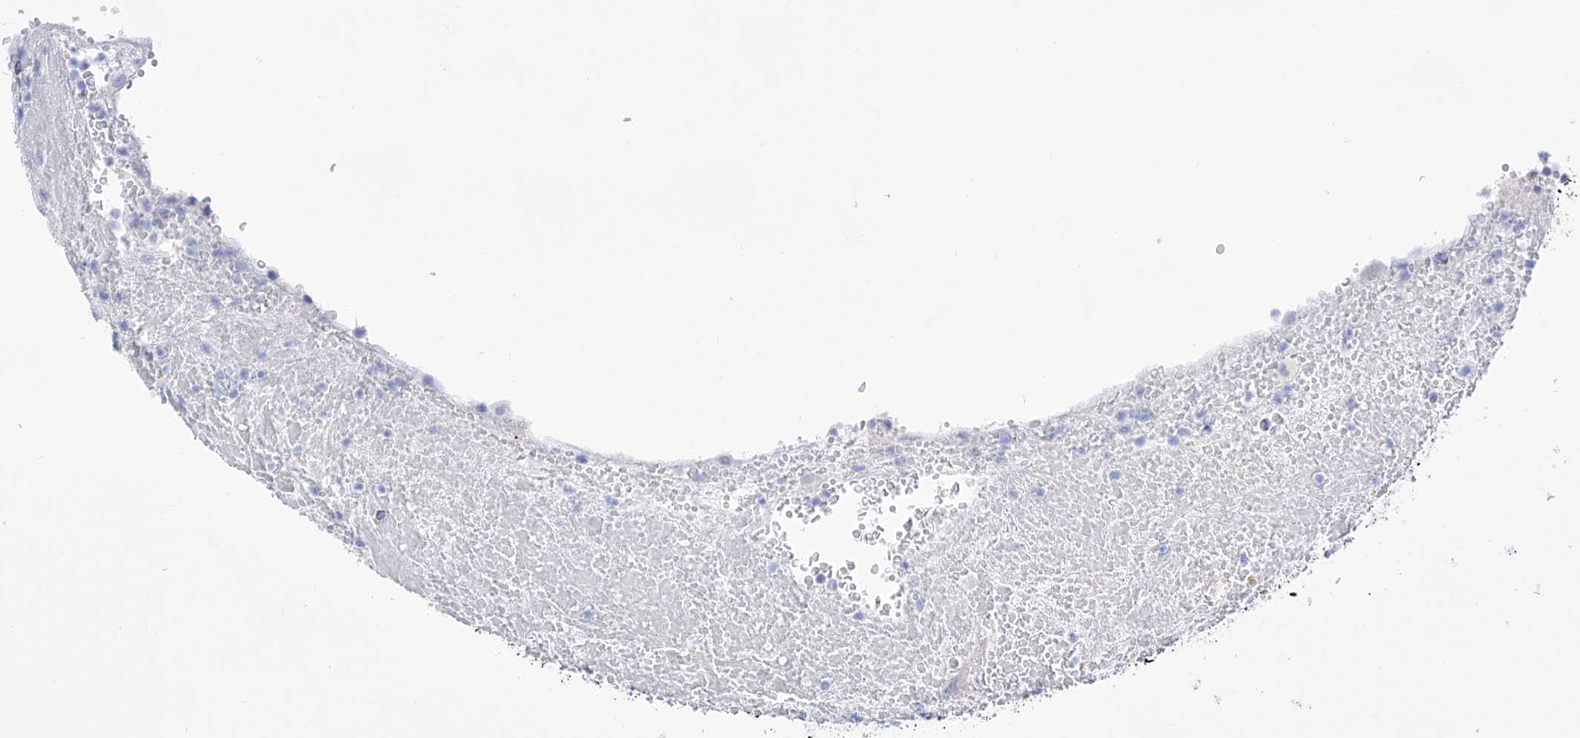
{"staining": {"intensity": "negative", "quantity": "none", "location": "none"}, "tissue": "thyroid cancer", "cell_type": "Tumor cells", "image_type": "cancer", "snomed": [{"axis": "morphology", "description": "Papillary adenocarcinoma, NOS"}, {"axis": "topography", "description": "Thyroid gland"}], "caption": "Thyroid cancer (papillary adenocarcinoma) was stained to show a protein in brown. There is no significant expression in tumor cells. (DAB (3,3'-diaminobenzidine) immunohistochemistry (IHC), high magnification).", "gene": "TRPC7", "patient": {"sex": "male", "age": 77}}